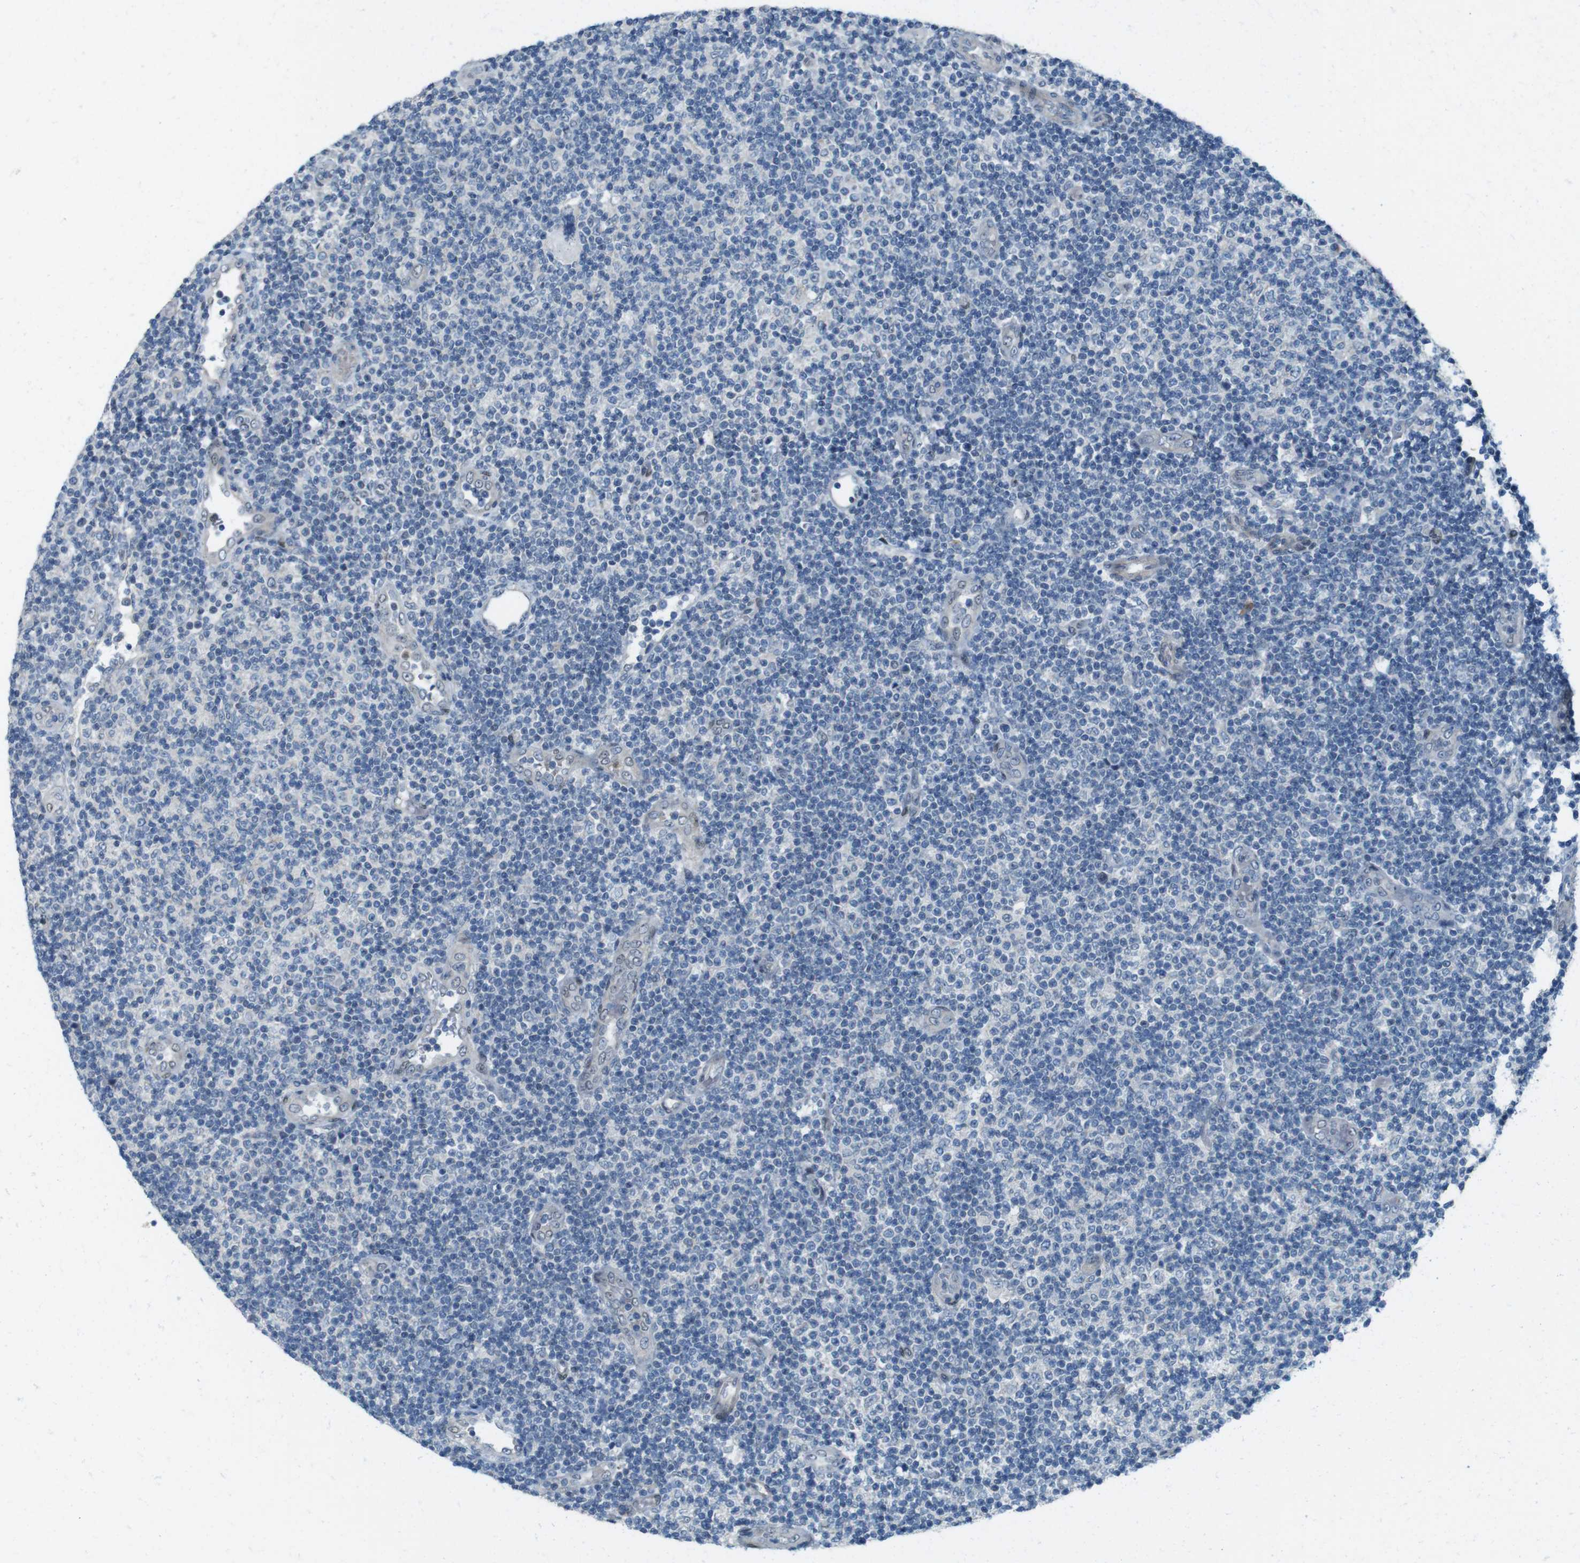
{"staining": {"intensity": "weak", "quantity": "25%-75%", "location": "nuclear"}, "tissue": "lymphoma", "cell_type": "Tumor cells", "image_type": "cancer", "snomed": [{"axis": "morphology", "description": "Malignant lymphoma, non-Hodgkin's type, Low grade"}, {"axis": "topography", "description": "Lymph node"}], "caption": "Human malignant lymphoma, non-Hodgkin's type (low-grade) stained with a protein marker displays weak staining in tumor cells.", "gene": "SKI", "patient": {"sex": "male", "age": 83}}